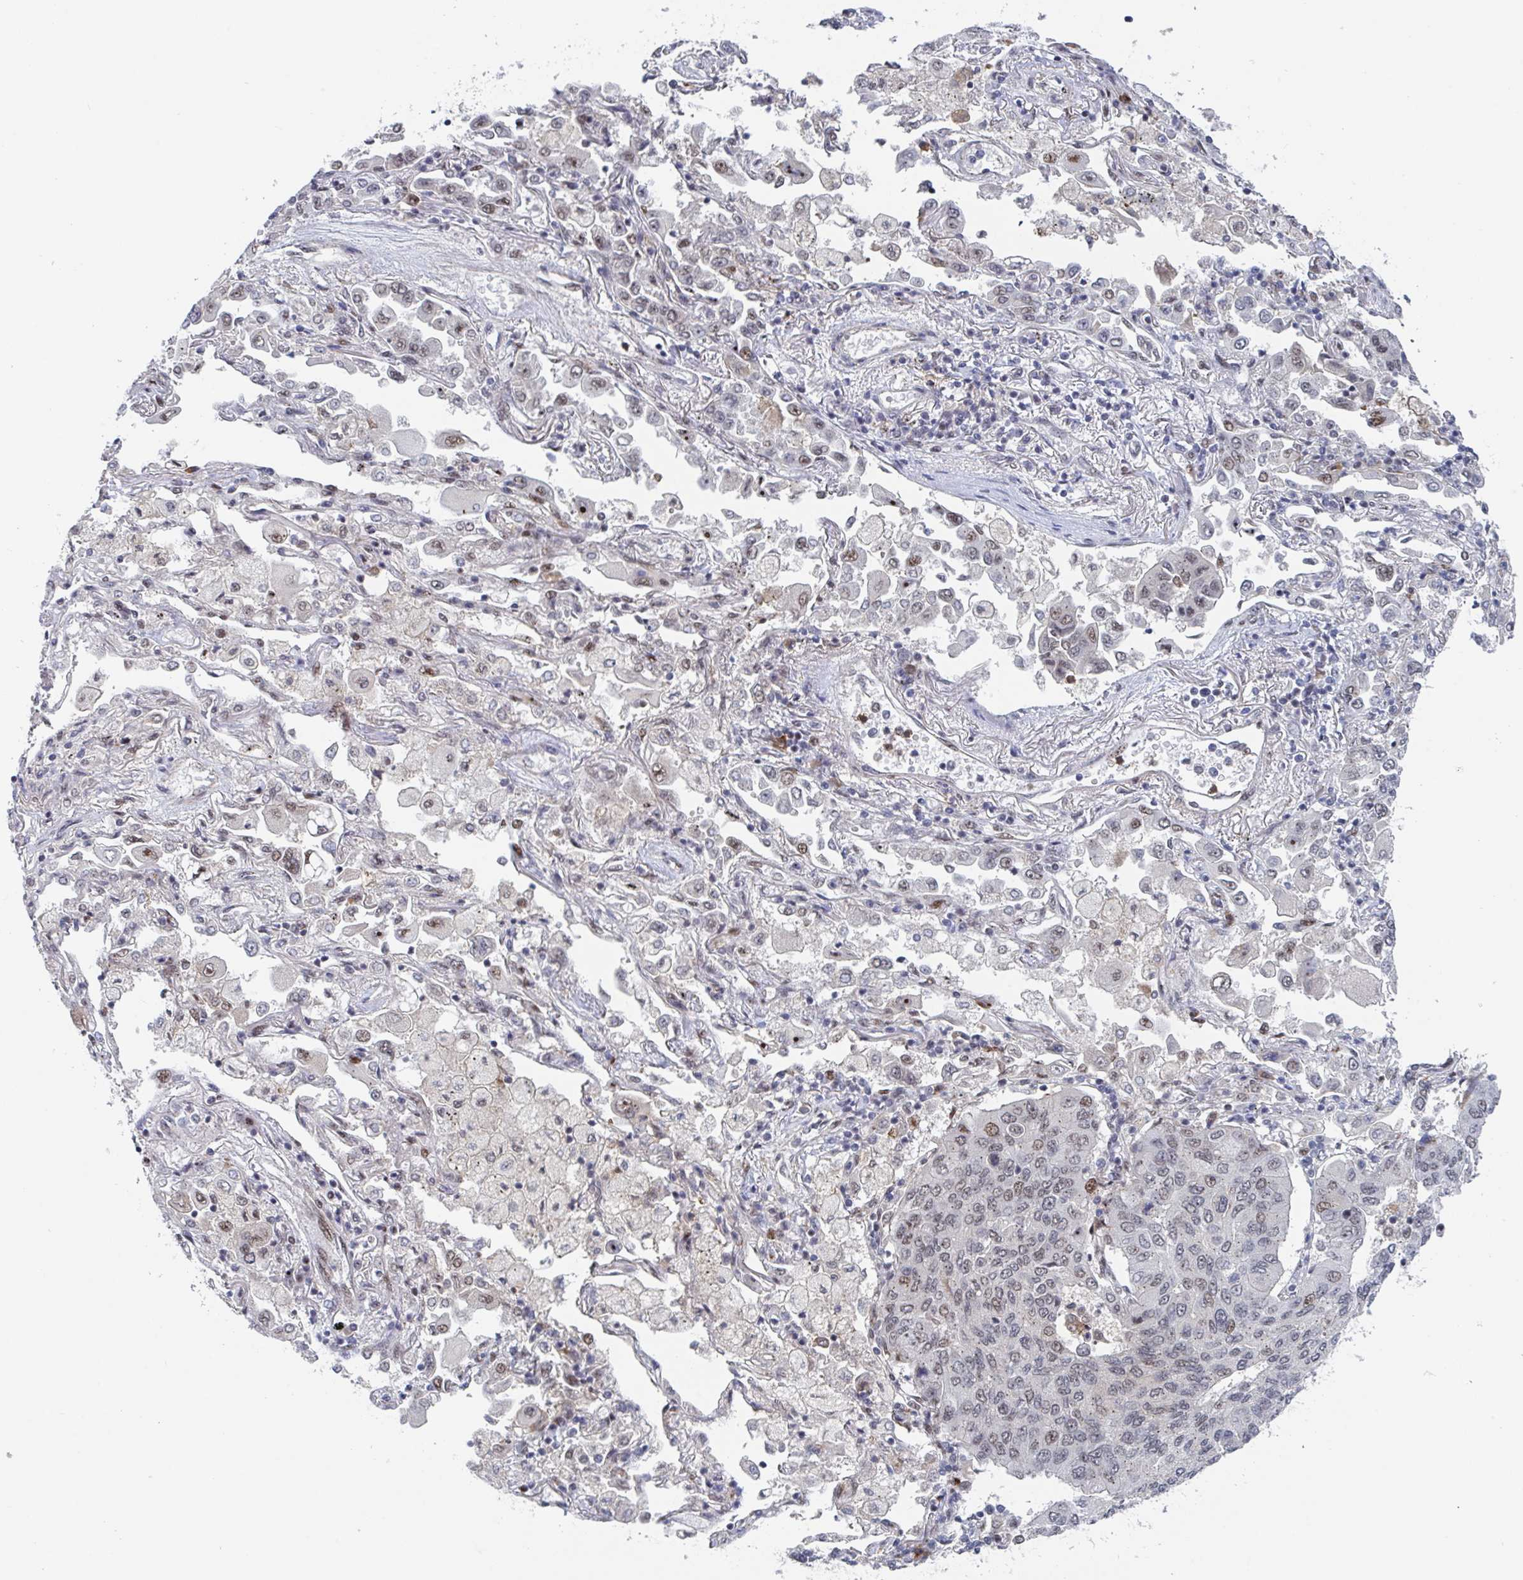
{"staining": {"intensity": "moderate", "quantity": "25%-75%", "location": "nuclear"}, "tissue": "lung cancer", "cell_type": "Tumor cells", "image_type": "cancer", "snomed": [{"axis": "morphology", "description": "Squamous cell carcinoma, NOS"}, {"axis": "topography", "description": "Lung"}], "caption": "Human squamous cell carcinoma (lung) stained with a protein marker displays moderate staining in tumor cells.", "gene": "RNF212", "patient": {"sex": "male", "age": 74}}